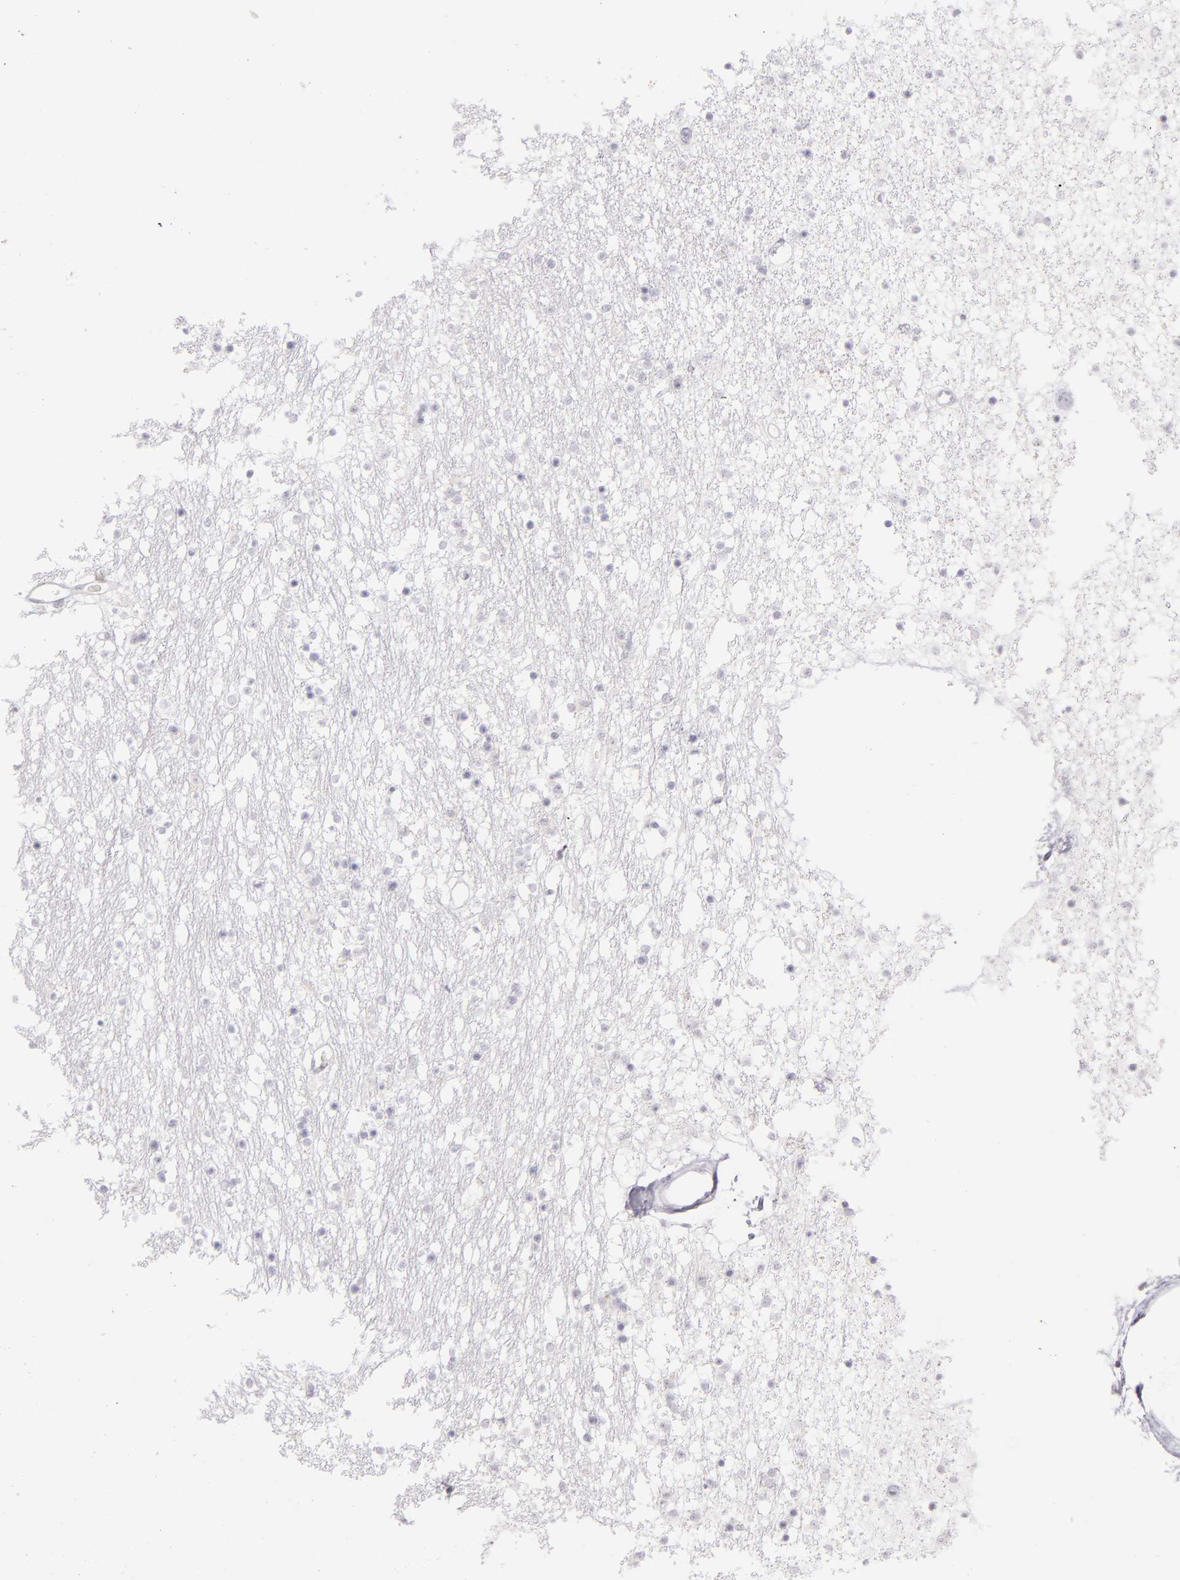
{"staining": {"intensity": "negative", "quantity": "none", "location": "none"}, "tissue": "caudate", "cell_type": "Glial cells", "image_type": "normal", "snomed": [{"axis": "morphology", "description": "Normal tissue, NOS"}, {"axis": "topography", "description": "Lateral ventricle wall"}], "caption": "Photomicrograph shows no protein expression in glial cells of benign caudate. (DAB (3,3'-diaminobenzidine) immunohistochemistry, high magnification).", "gene": "CD40", "patient": {"sex": "female", "age": 54}}